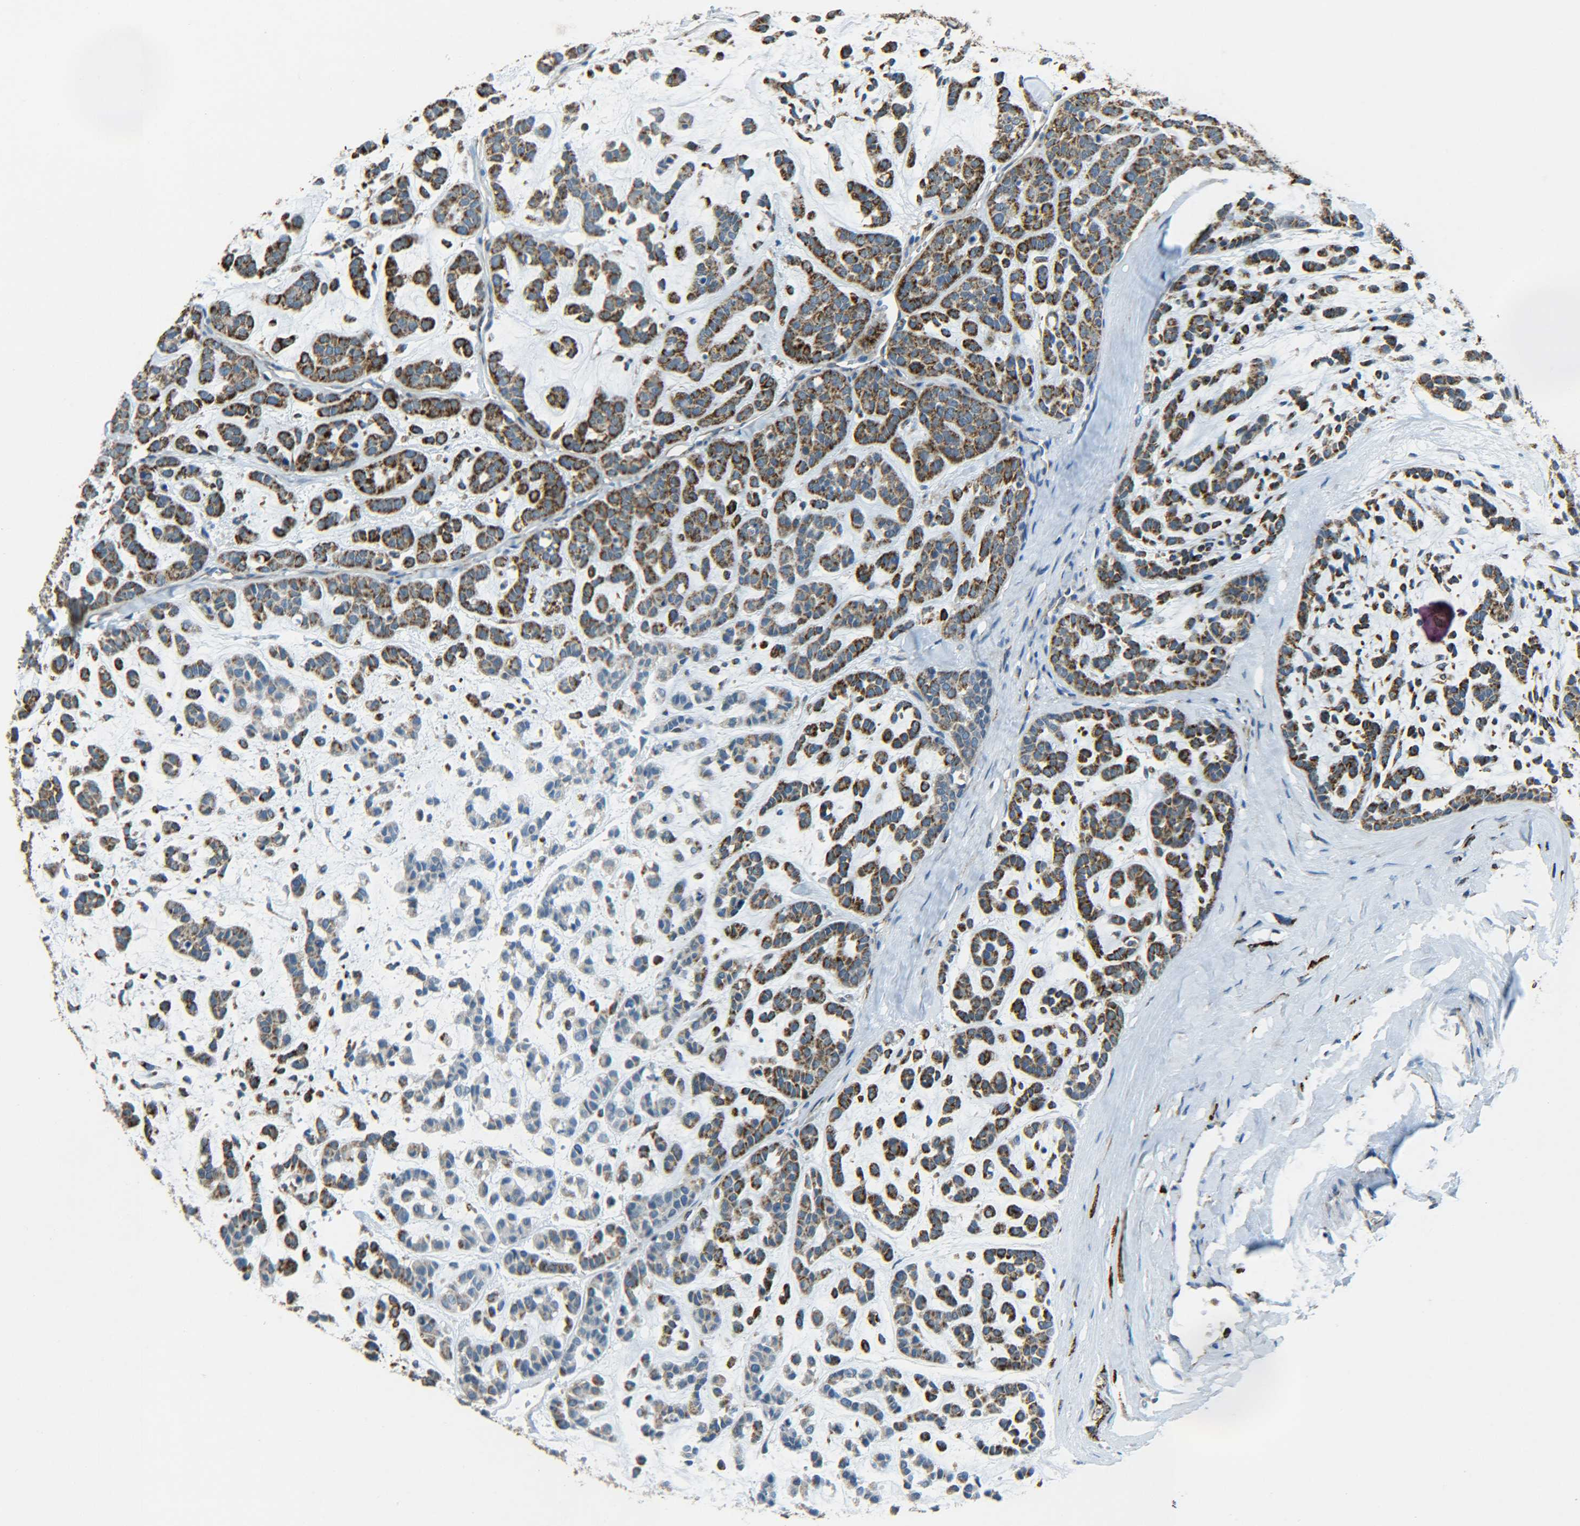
{"staining": {"intensity": "strong", "quantity": "25%-75%", "location": "cytoplasmic/membranous"}, "tissue": "head and neck cancer", "cell_type": "Tumor cells", "image_type": "cancer", "snomed": [{"axis": "morphology", "description": "Adenocarcinoma, NOS"}, {"axis": "morphology", "description": "Adenoma, NOS"}, {"axis": "topography", "description": "Head-Neck"}], "caption": "Immunohistochemical staining of head and neck adenoma demonstrates high levels of strong cytoplasmic/membranous protein staining in approximately 25%-75% of tumor cells.", "gene": "CYB5R1", "patient": {"sex": "female", "age": 55}}